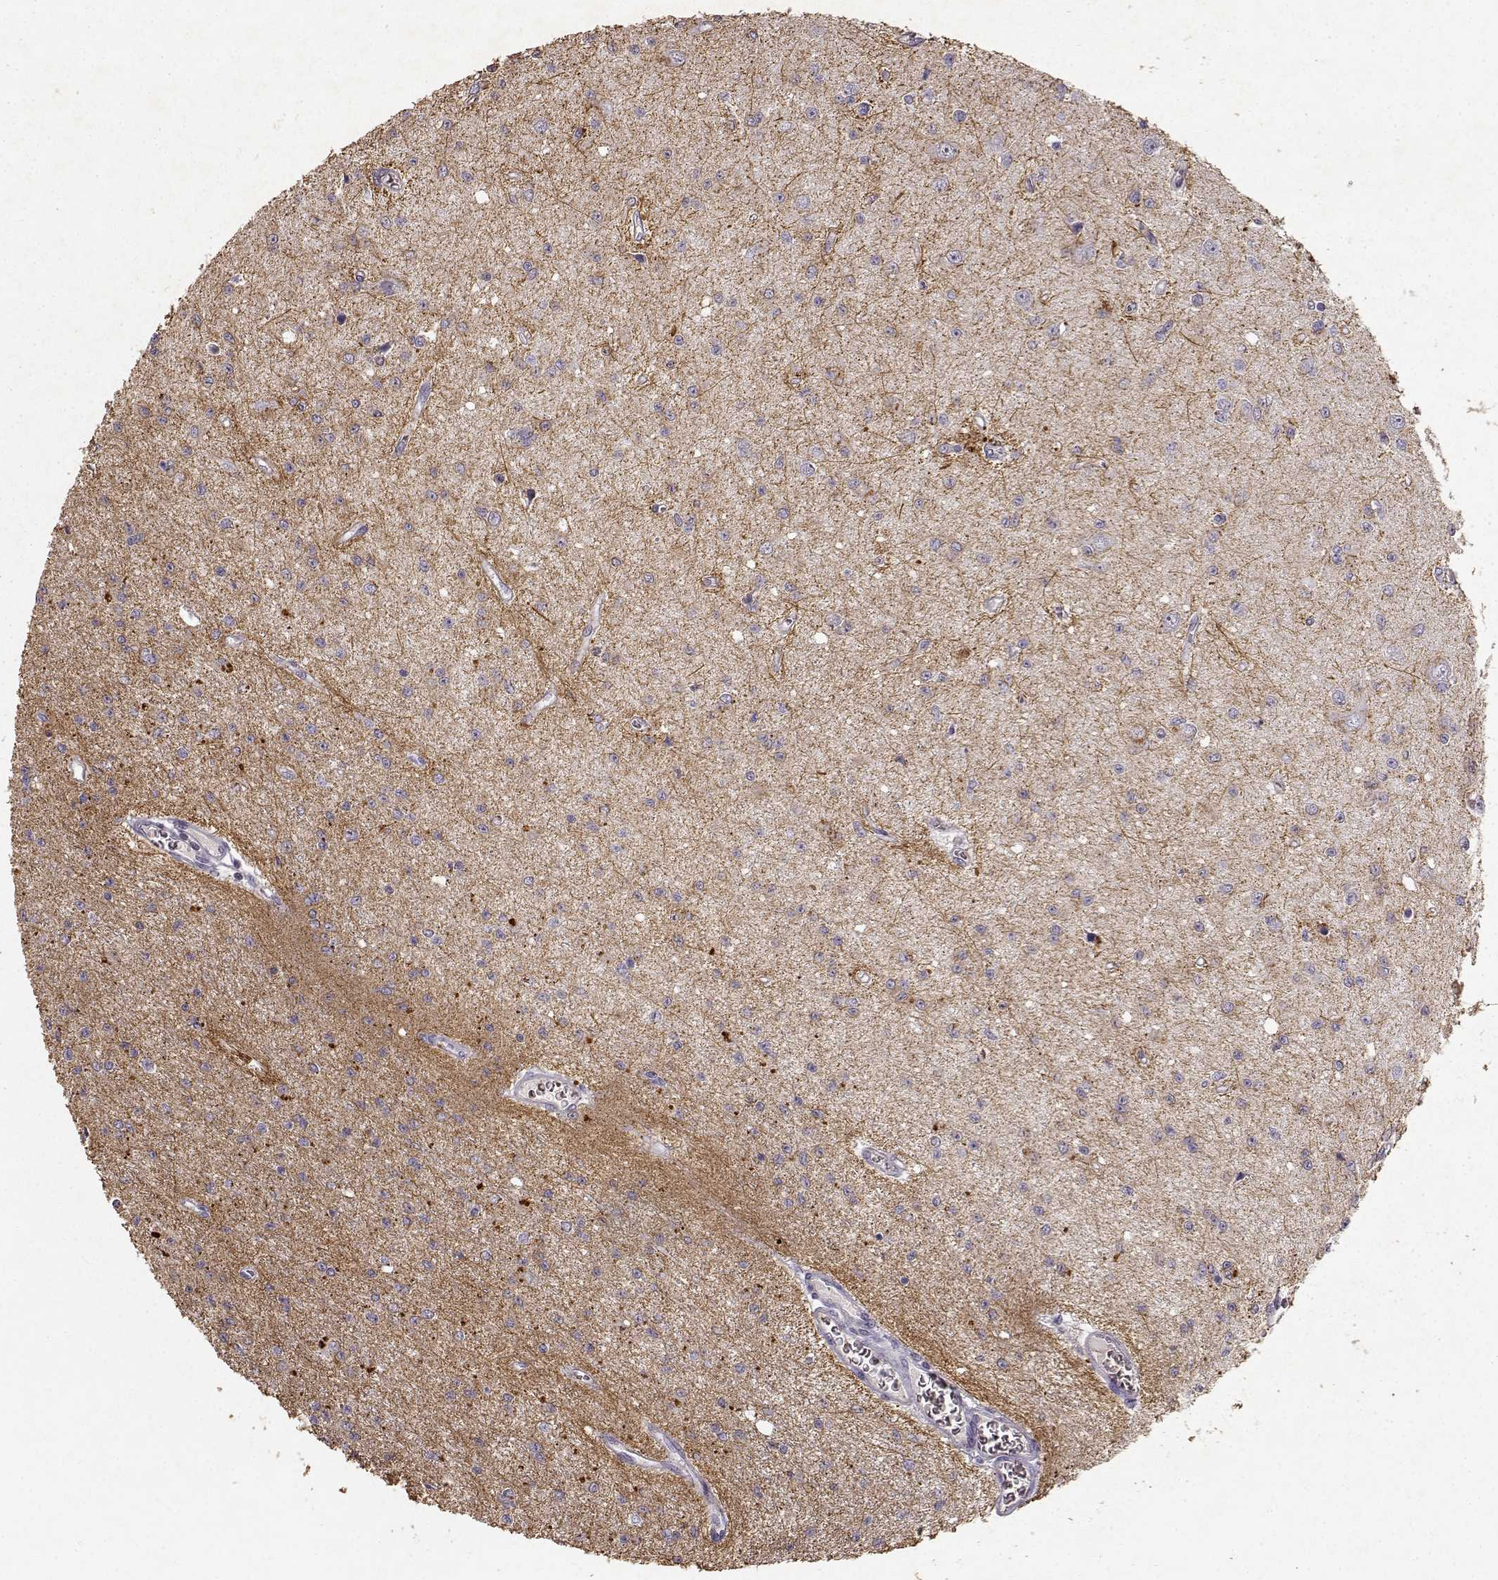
{"staining": {"intensity": "negative", "quantity": "none", "location": "none"}, "tissue": "glioma", "cell_type": "Tumor cells", "image_type": "cancer", "snomed": [{"axis": "morphology", "description": "Glioma, malignant, Low grade"}, {"axis": "topography", "description": "Brain"}], "caption": "The immunohistochemistry histopathology image has no significant expression in tumor cells of malignant glioma (low-grade) tissue.", "gene": "ERBB3", "patient": {"sex": "female", "age": 45}}